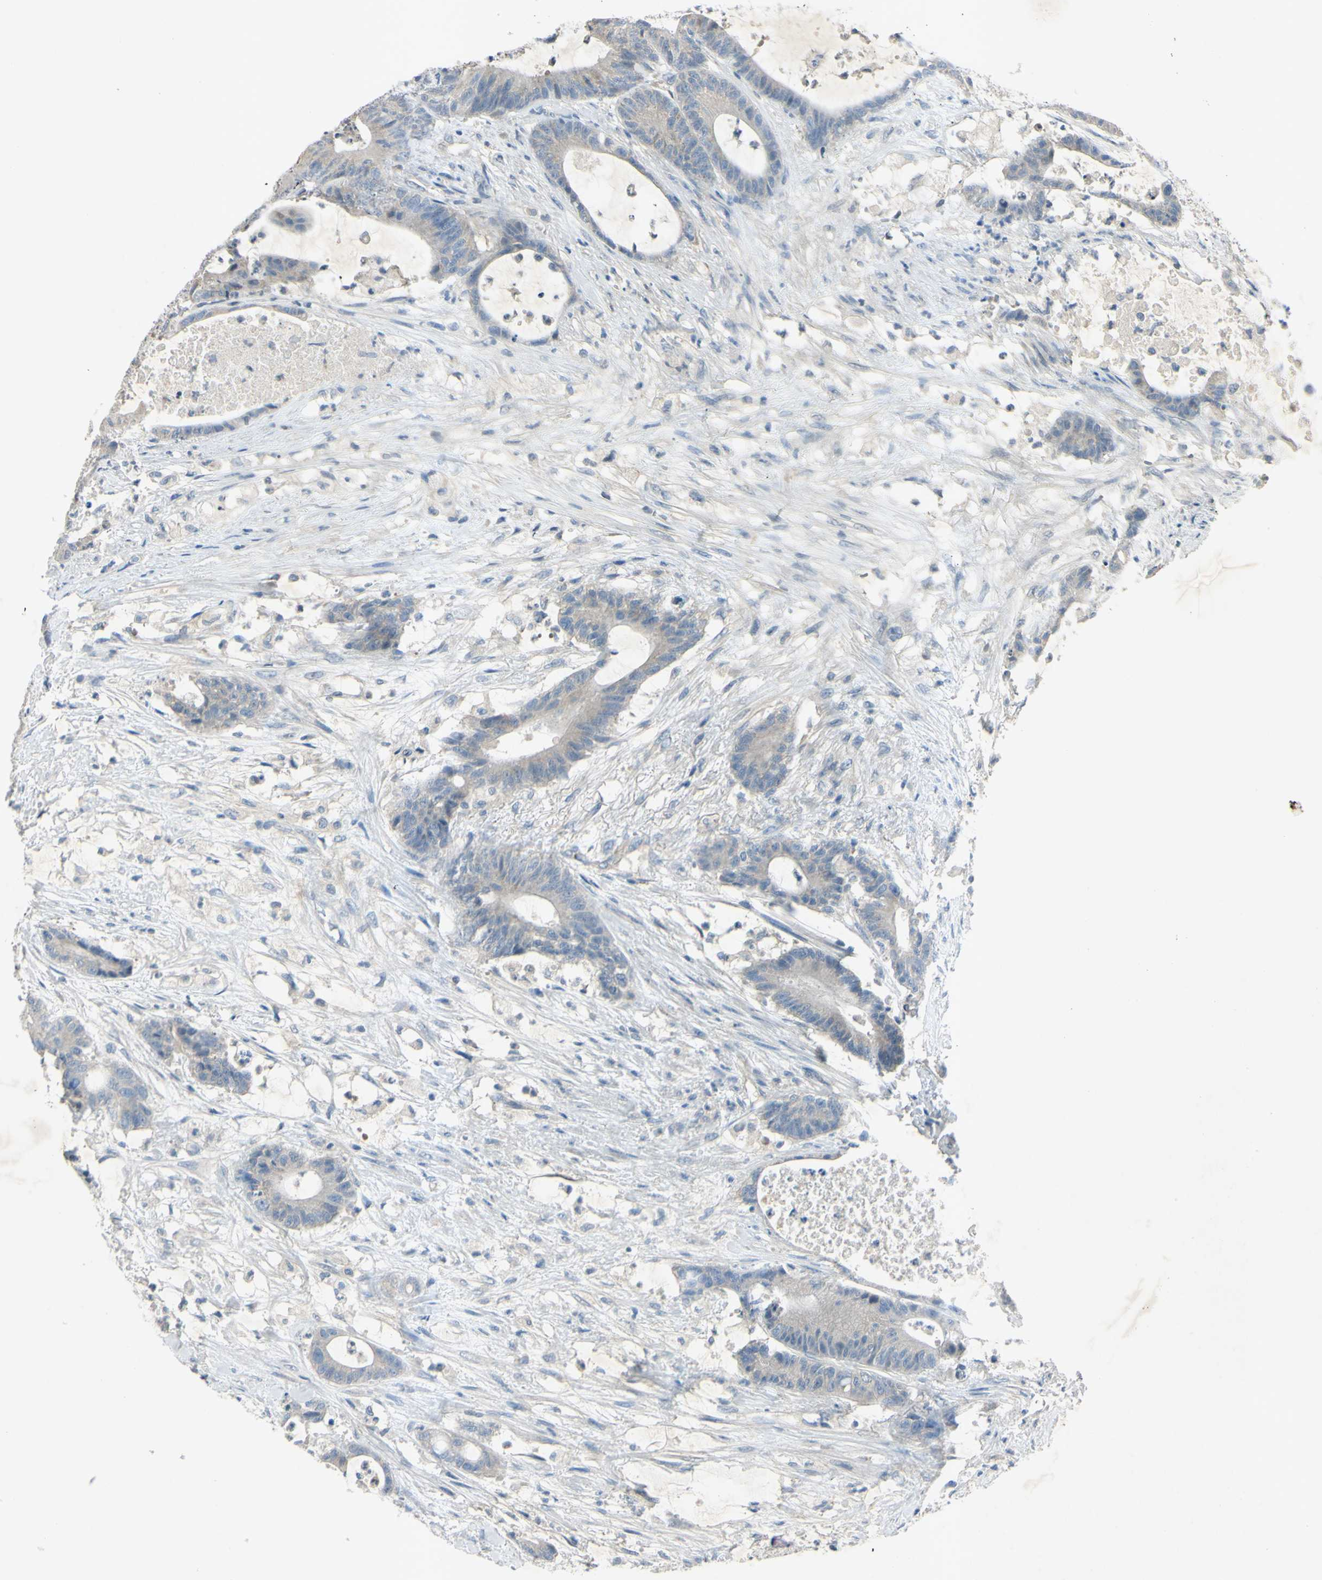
{"staining": {"intensity": "negative", "quantity": "none", "location": "none"}, "tissue": "colorectal cancer", "cell_type": "Tumor cells", "image_type": "cancer", "snomed": [{"axis": "morphology", "description": "Adenocarcinoma, NOS"}, {"axis": "topography", "description": "Colon"}], "caption": "Tumor cells are negative for brown protein staining in colorectal adenocarcinoma.", "gene": "AATK", "patient": {"sex": "female", "age": 84}}